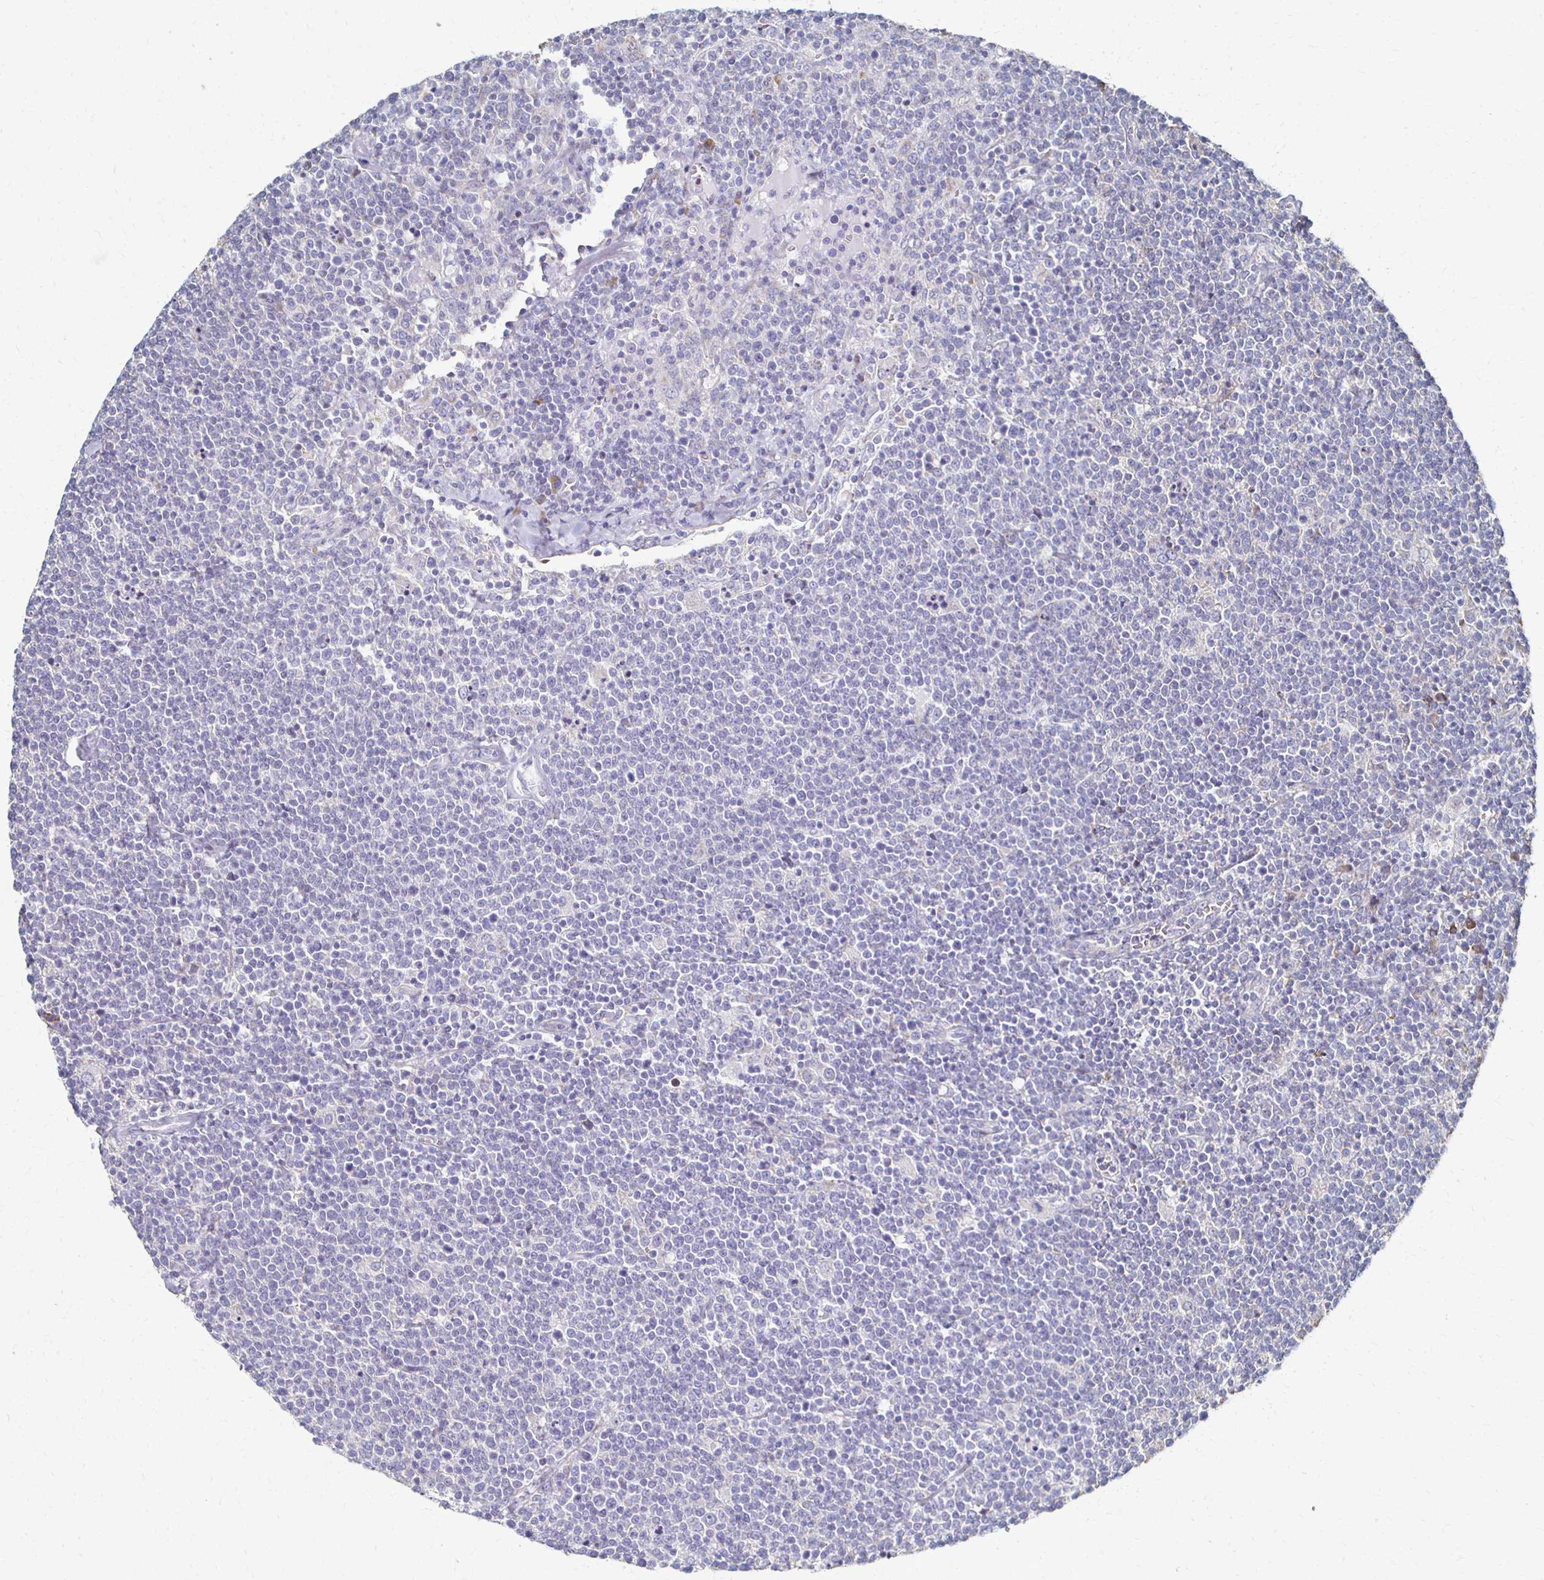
{"staining": {"intensity": "negative", "quantity": "none", "location": "none"}, "tissue": "lymphoma", "cell_type": "Tumor cells", "image_type": "cancer", "snomed": [{"axis": "morphology", "description": "Malignant lymphoma, non-Hodgkin's type, High grade"}, {"axis": "topography", "description": "Lymph node"}], "caption": "IHC micrograph of lymphoma stained for a protein (brown), which exhibits no staining in tumor cells.", "gene": "ATP1A3", "patient": {"sex": "male", "age": 61}}